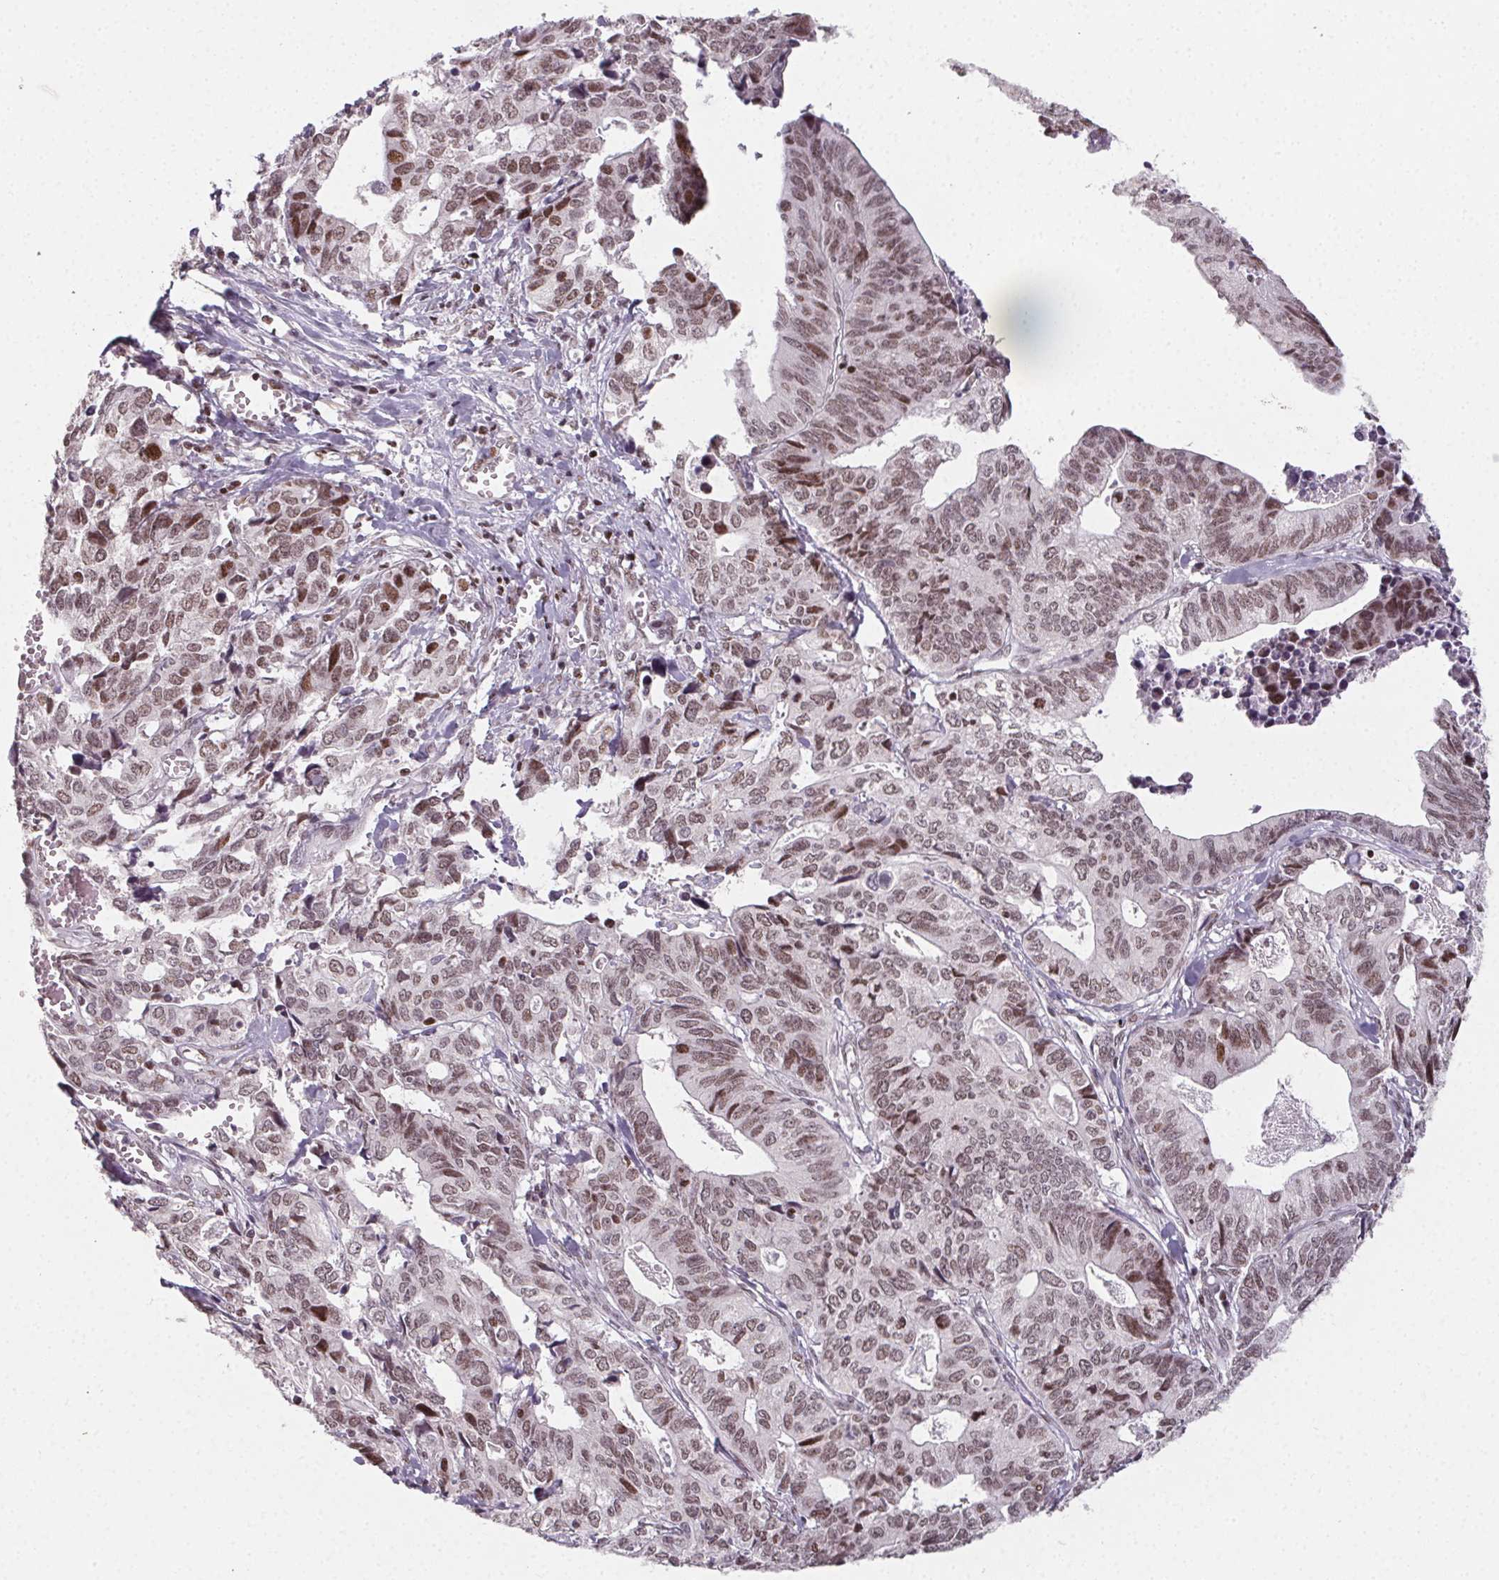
{"staining": {"intensity": "moderate", "quantity": ">75%", "location": "nuclear"}, "tissue": "stomach cancer", "cell_type": "Tumor cells", "image_type": "cancer", "snomed": [{"axis": "morphology", "description": "Adenocarcinoma, NOS"}, {"axis": "topography", "description": "Stomach, upper"}], "caption": "A micrograph of human stomach cancer stained for a protein displays moderate nuclear brown staining in tumor cells.", "gene": "KMT2A", "patient": {"sex": "female", "age": 67}}